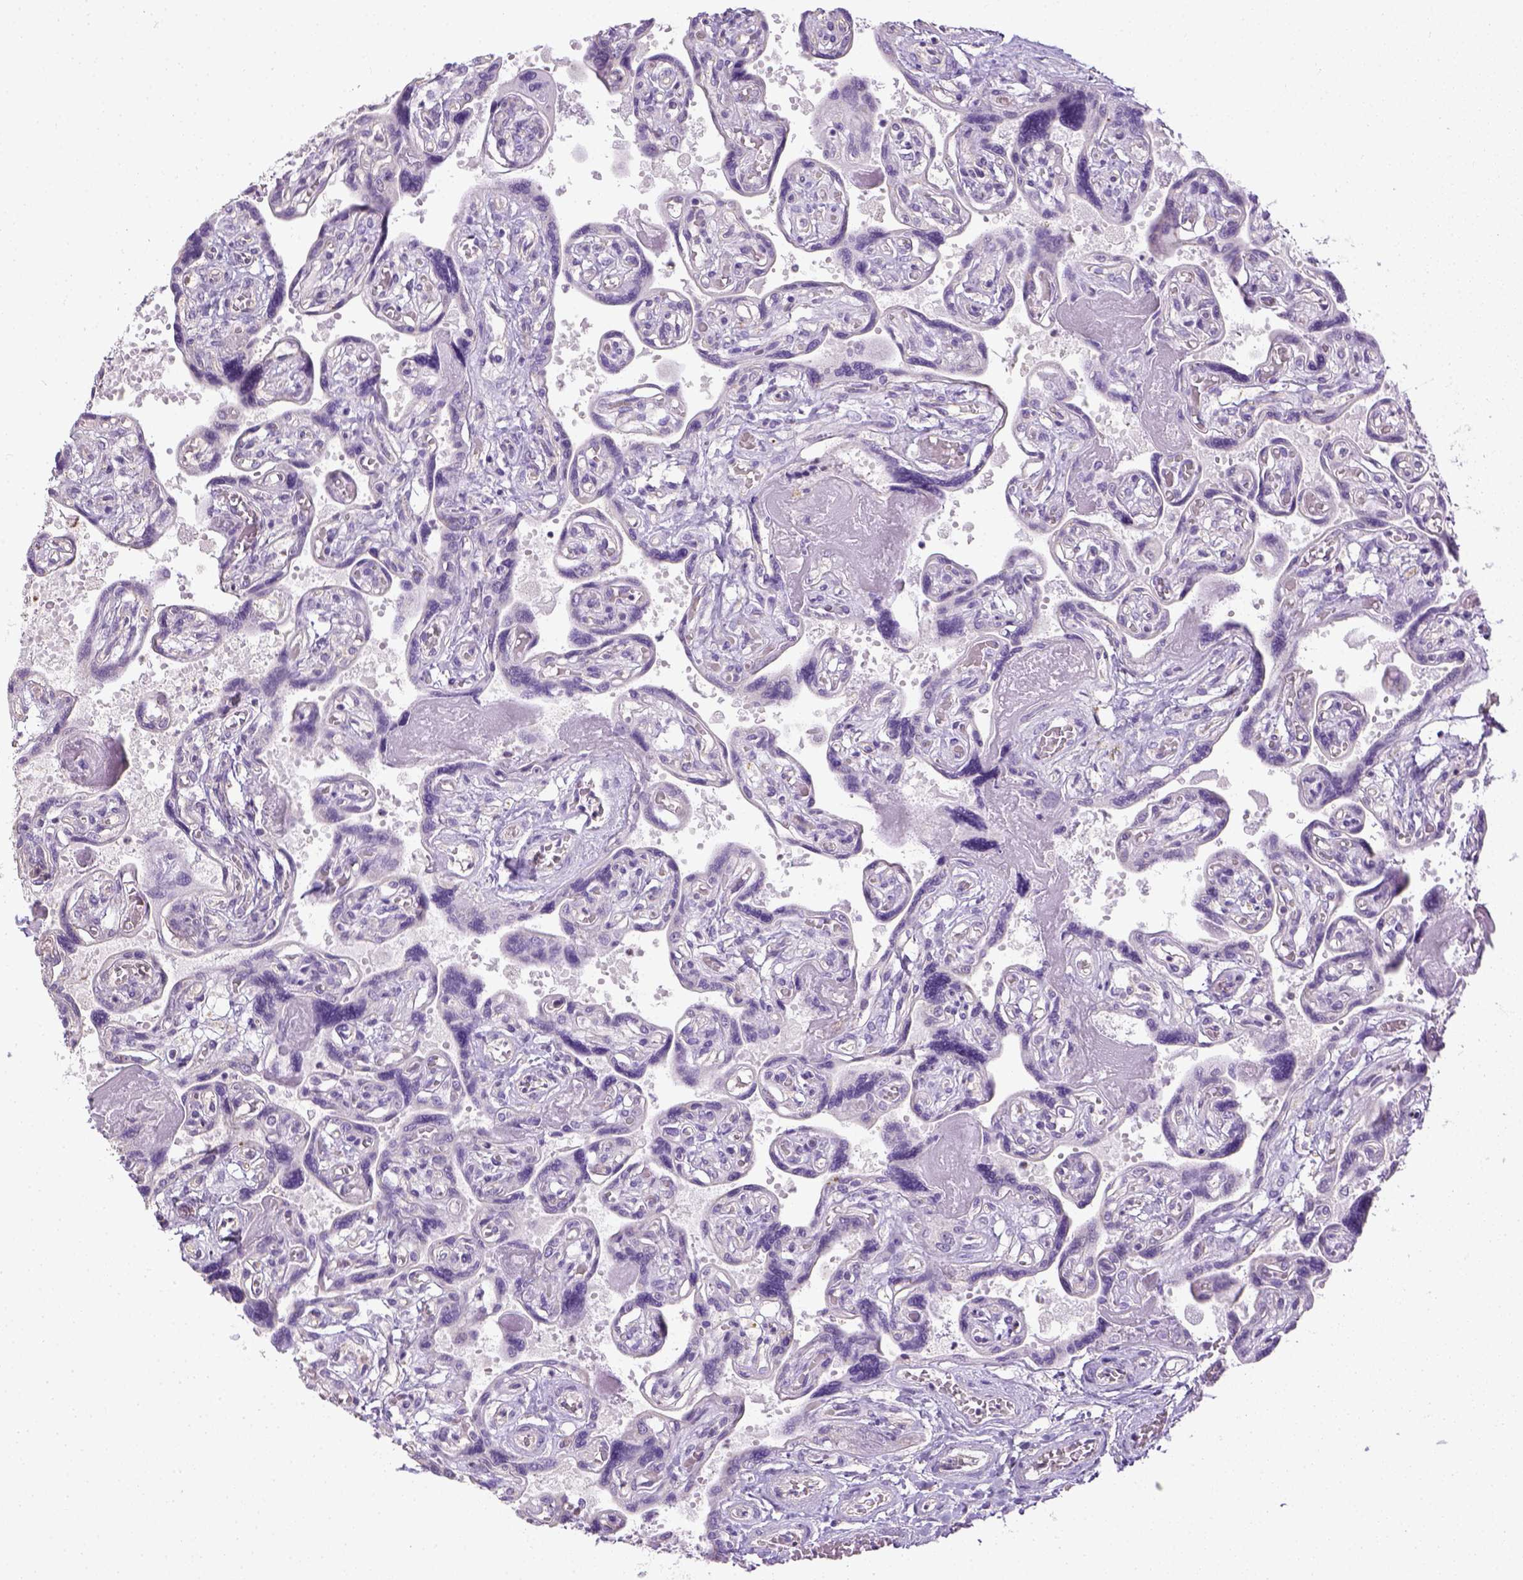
{"staining": {"intensity": "negative", "quantity": "none", "location": "none"}, "tissue": "placenta", "cell_type": "Decidual cells", "image_type": "normal", "snomed": [{"axis": "morphology", "description": "Normal tissue, NOS"}, {"axis": "topography", "description": "Placenta"}], "caption": "An immunohistochemistry (IHC) histopathology image of normal placenta is shown. There is no staining in decidual cells of placenta.", "gene": "LGSN", "patient": {"sex": "female", "age": 32}}